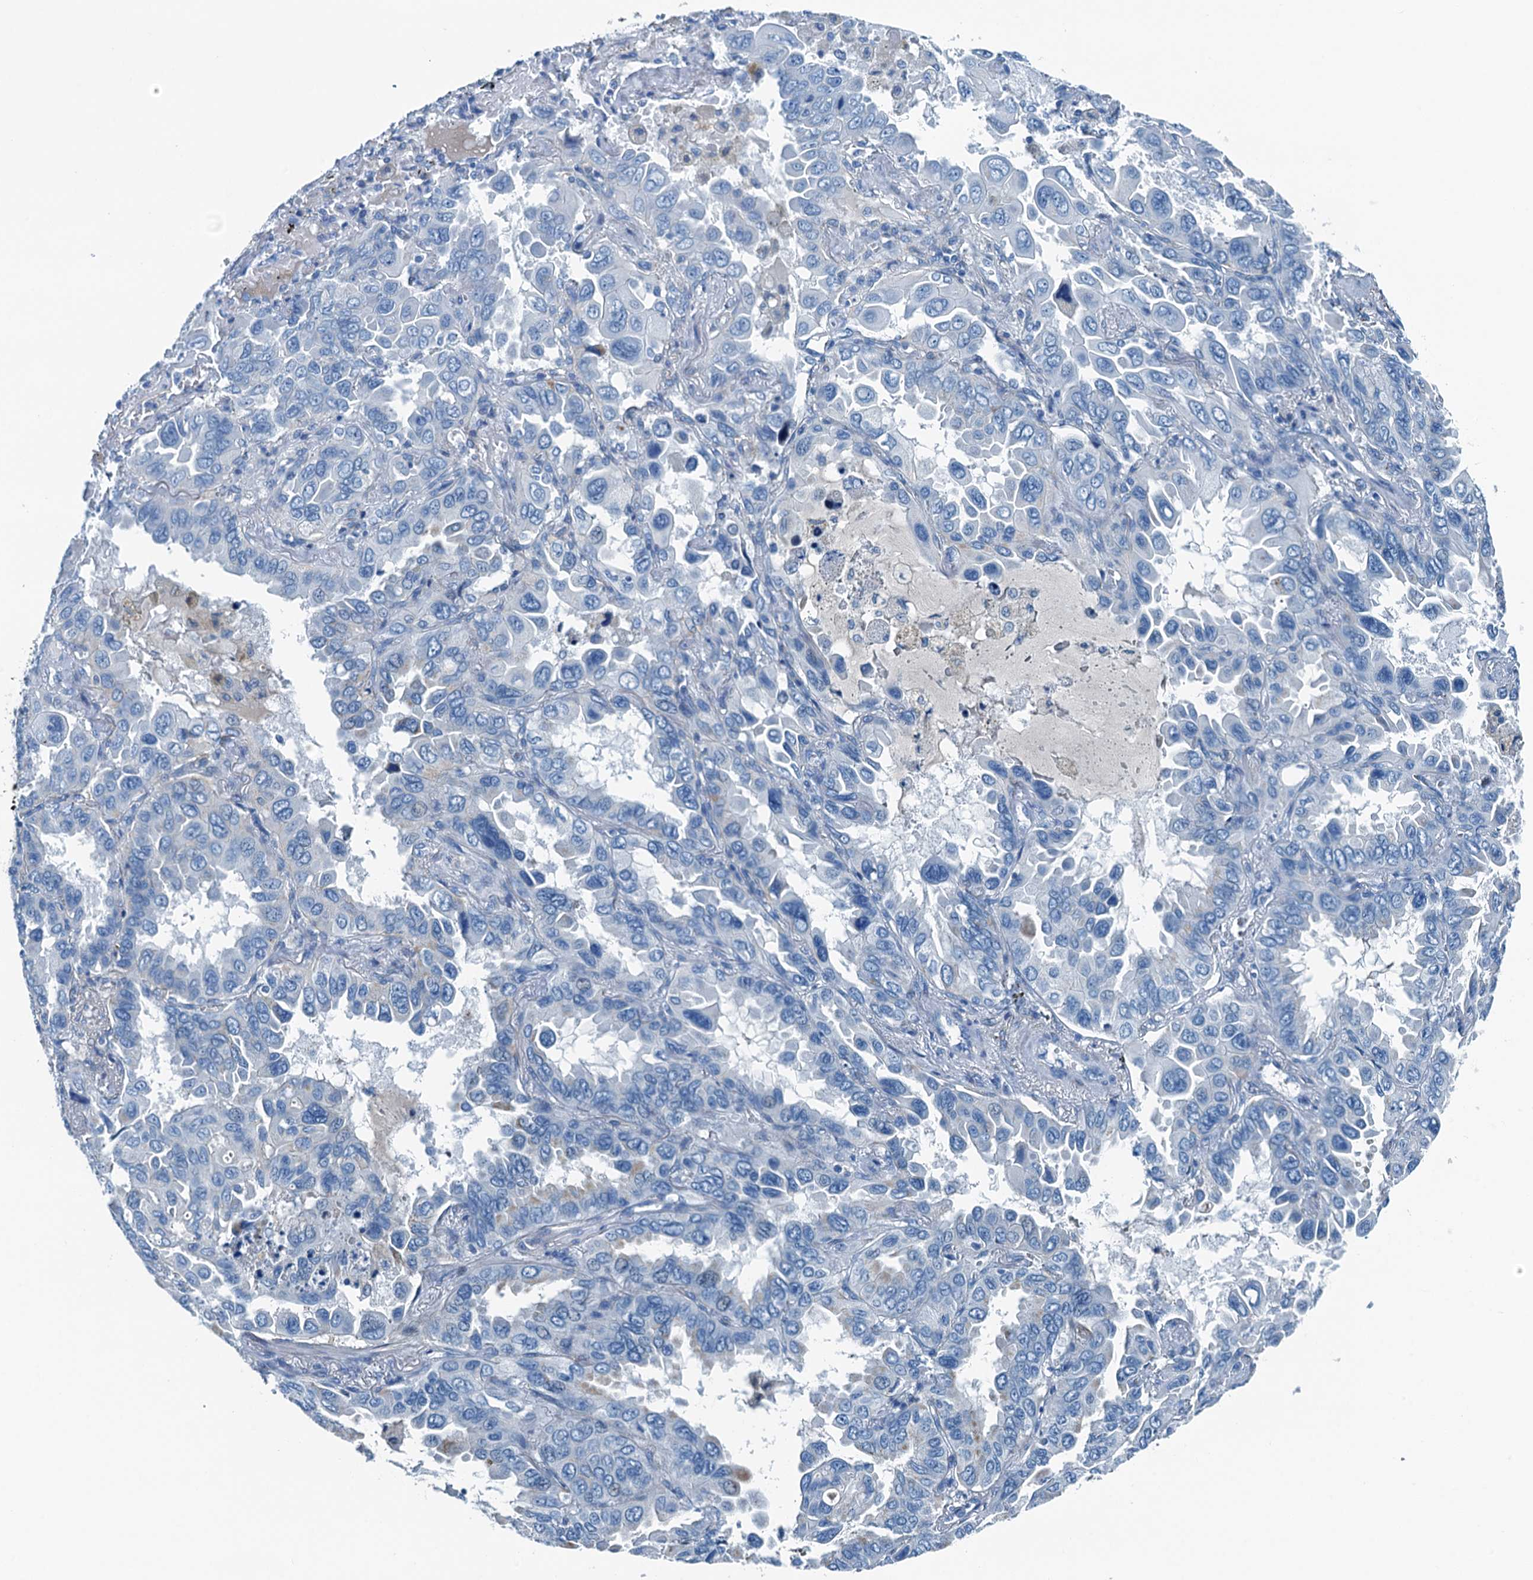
{"staining": {"intensity": "negative", "quantity": "none", "location": "none"}, "tissue": "lung cancer", "cell_type": "Tumor cells", "image_type": "cancer", "snomed": [{"axis": "morphology", "description": "Adenocarcinoma, NOS"}, {"axis": "topography", "description": "Lung"}], "caption": "Tumor cells are negative for brown protein staining in lung cancer.", "gene": "RAB3IL1", "patient": {"sex": "male", "age": 64}}